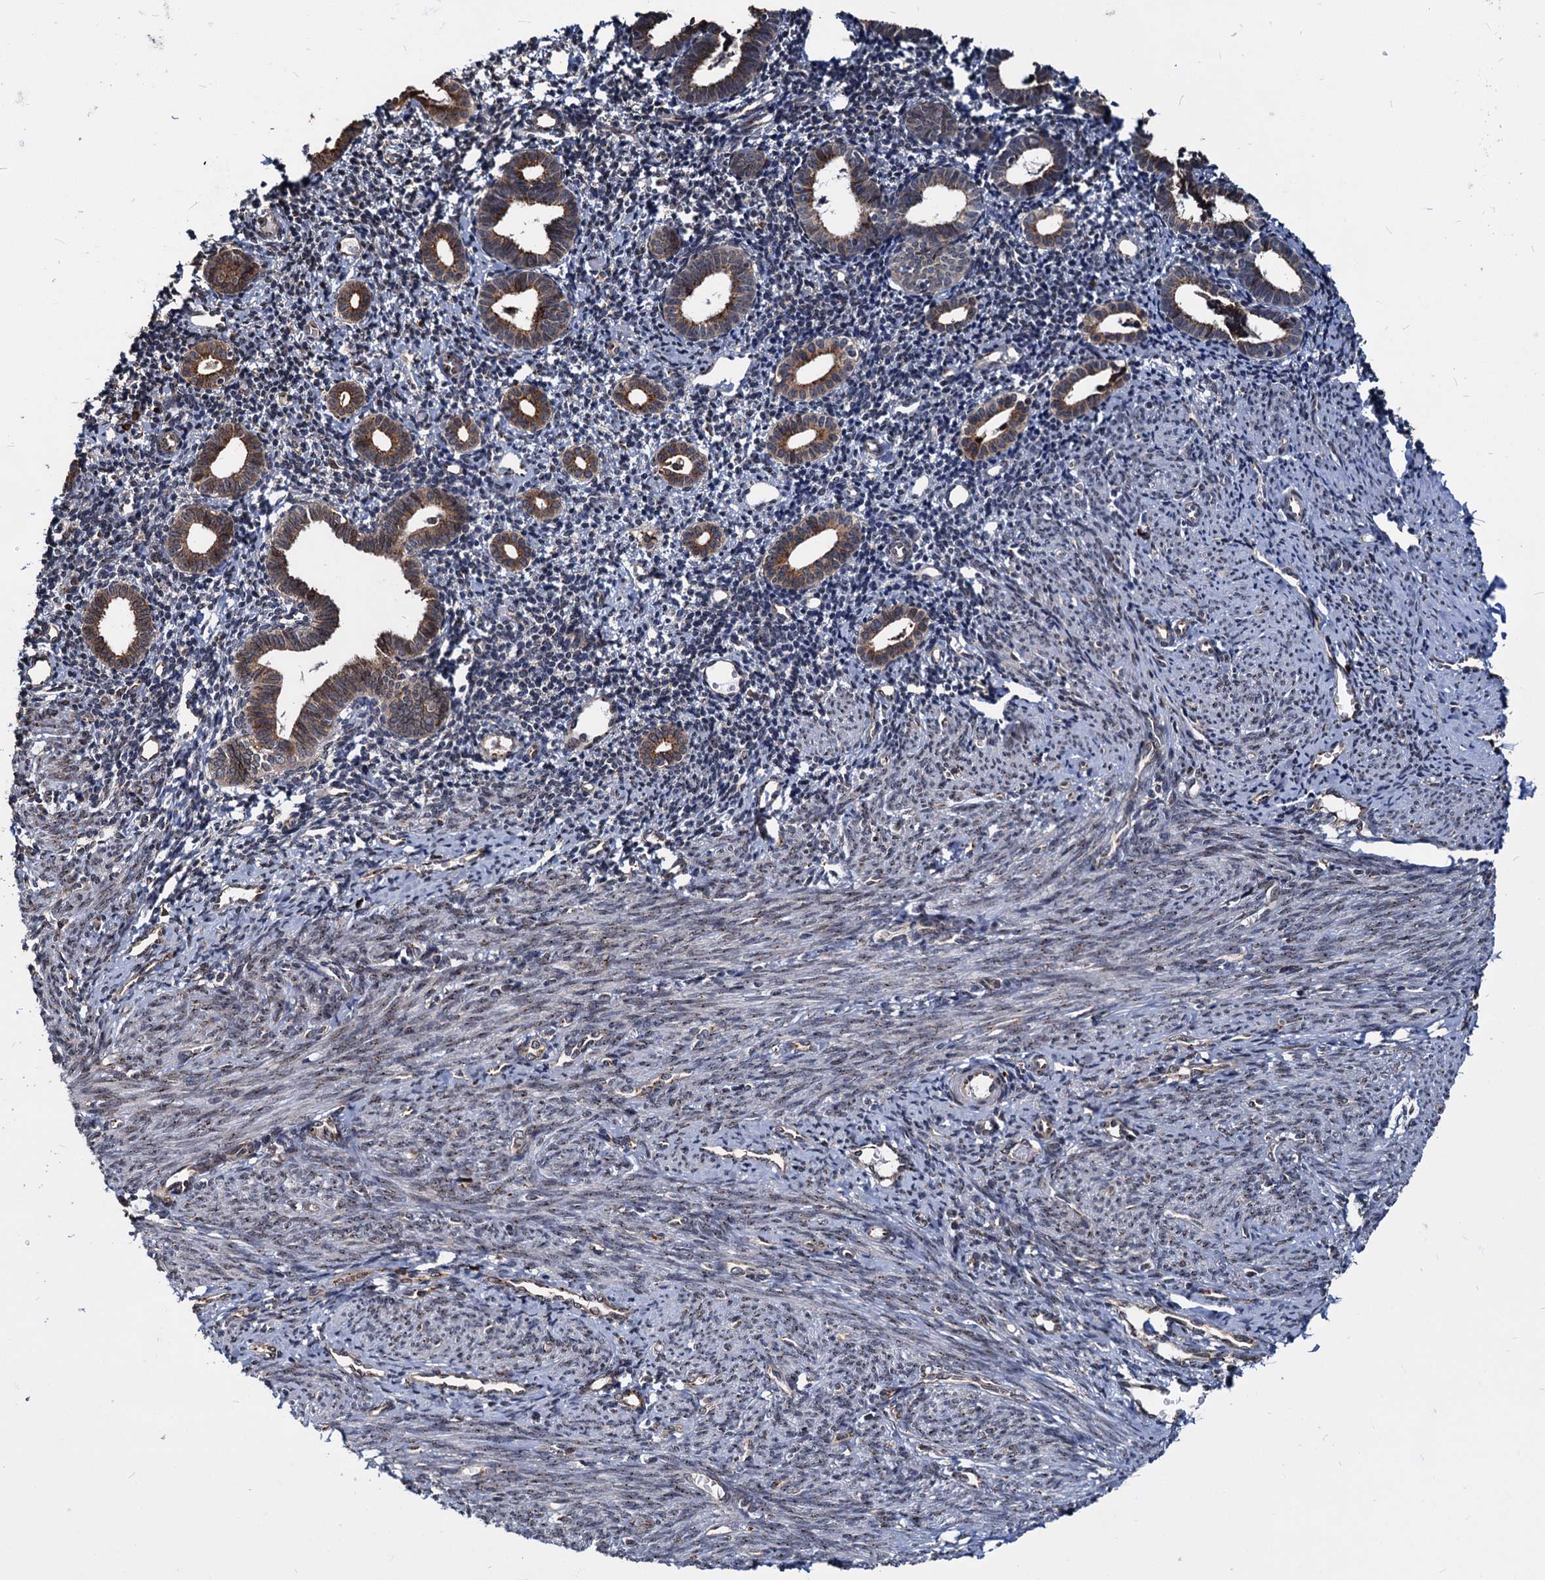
{"staining": {"intensity": "moderate", "quantity": "<25%", "location": "cytoplasmic/membranous"}, "tissue": "endometrium", "cell_type": "Cells in endometrial stroma", "image_type": "normal", "snomed": [{"axis": "morphology", "description": "Normal tissue, NOS"}, {"axis": "topography", "description": "Endometrium"}], "caption": "High-magnification brightfield microscopy of unremarkable endometrium stained with DAB (3,3'-diaminobenzidine) (brown) and counterstained with hematoxylin (blue). cells in endometrial stroma exhibit moderate cytoplasmic/membranous expression is present in approximately<25% of cells. (Brightfield microscopy of DAB IHC at high magnification).", "gene": "SAAL1", "patient": {"sex": "female", "age": 56}}